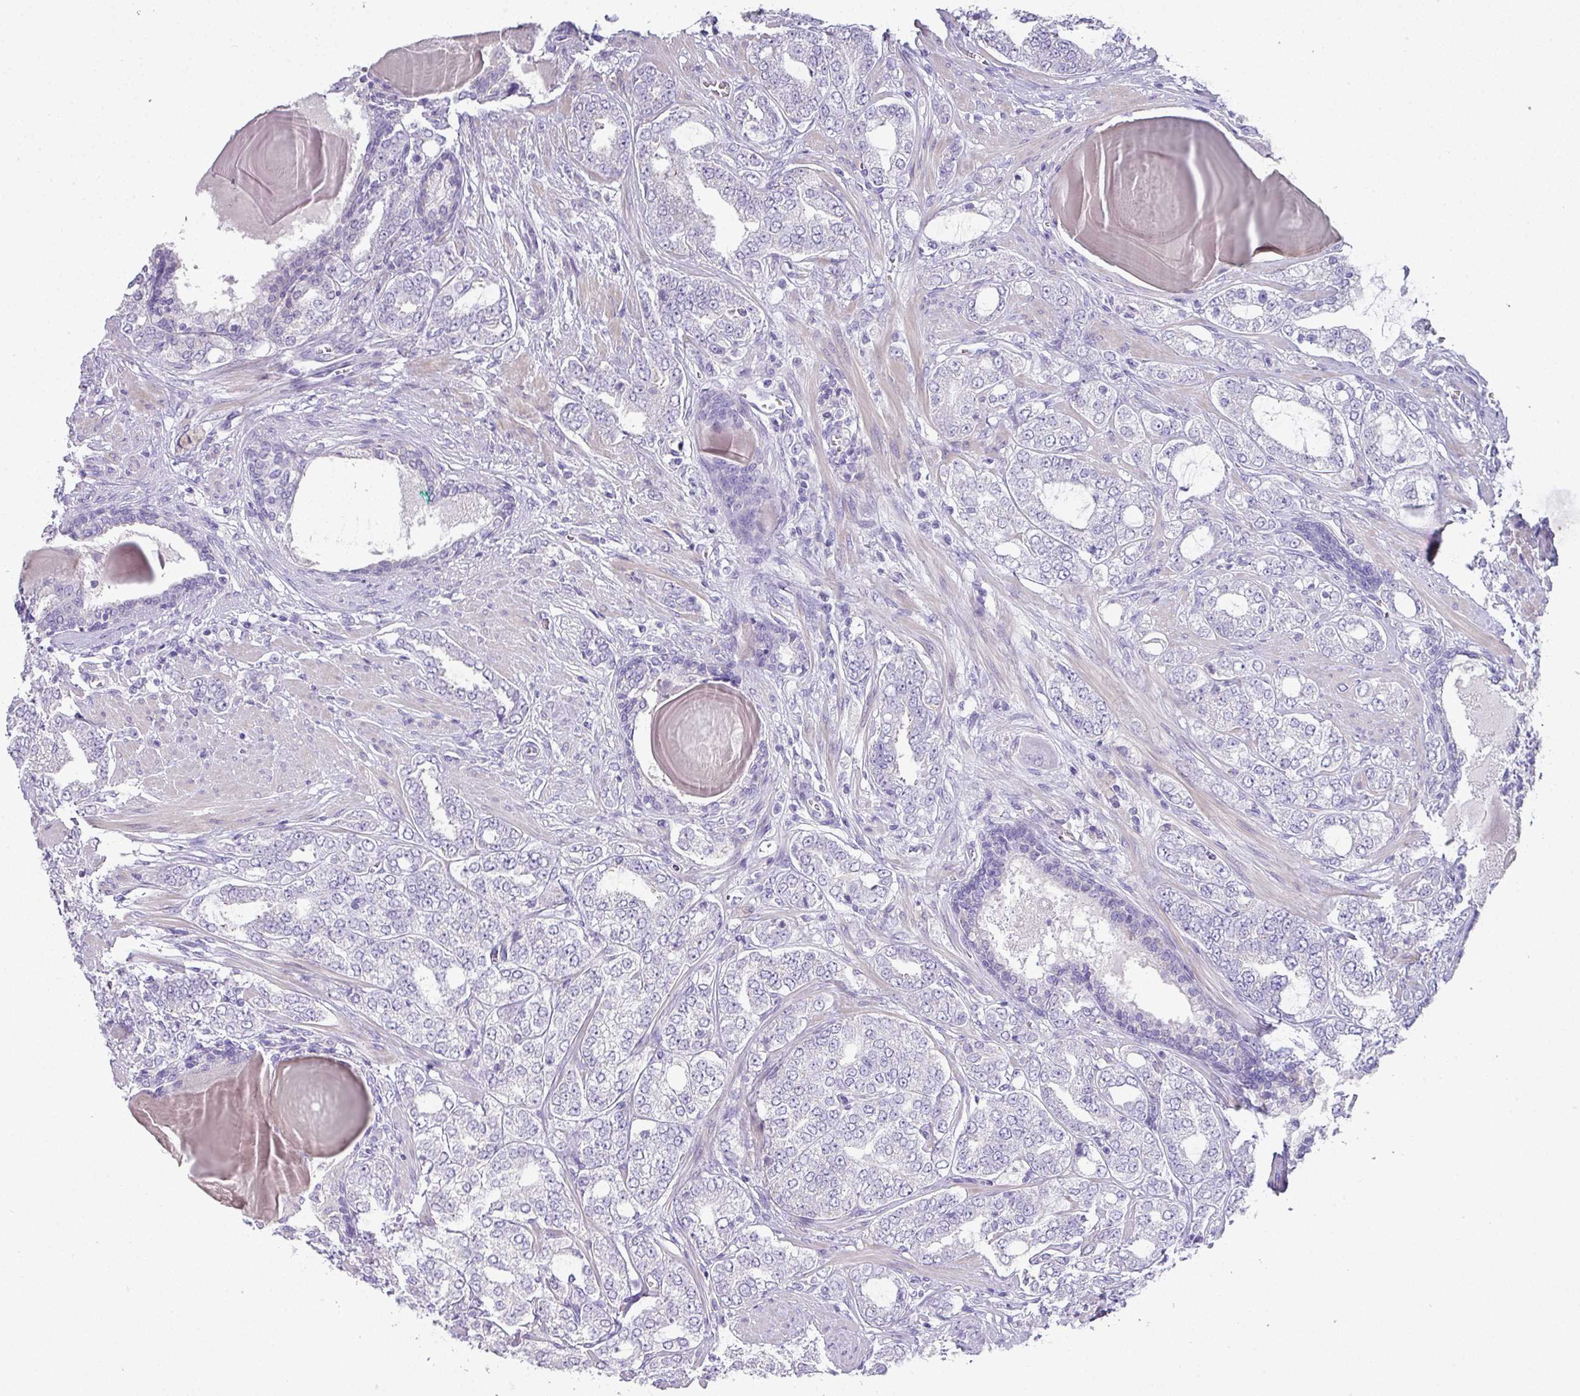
{"staining": {"intensity": "negative", "quantity": "none", "location": "none"}, "tissue": "prostate cancer", "cell_type": "Tumor cells", "image_type": "cancer", "snomed": [{"axis": "morphology", "description": "Adenocarcinoma, High grade"}, {"axis": "topography", "description": "Prostate"}], "caption": "An immunohistochemistry image of prostate cancer (high-grade adenocarcinoma) is shown. There is no staining in tumor cells of prostate cancer (high-grade adenocarcinoma). (DAB immunohistochemistry (IHC) with hematoxylin counter stain).", "gene": "GLI4", "patient": {"sex": "male", "age": 64}}